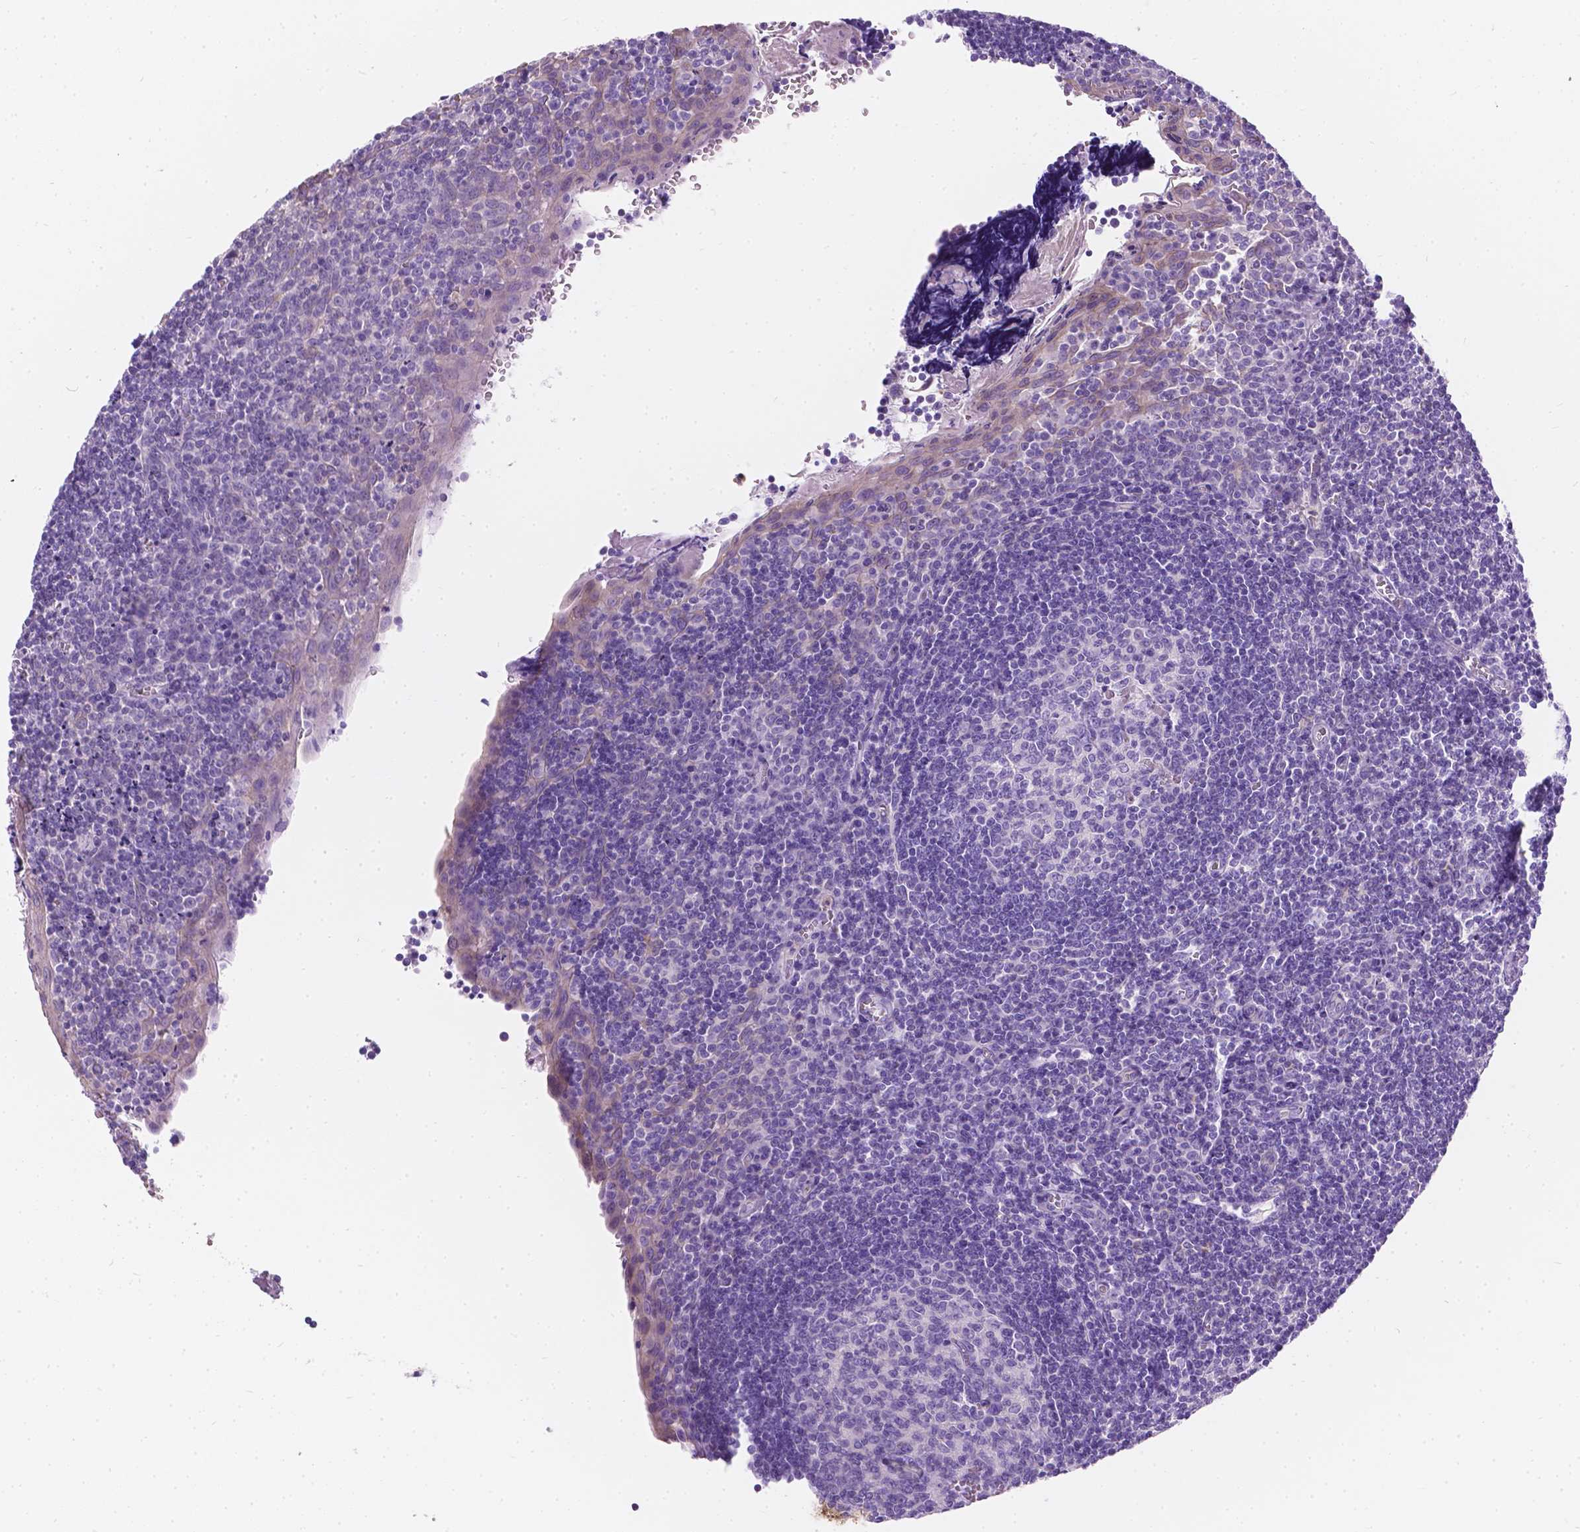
{"staining": {"intensity": "negative", "quantity": "none", "location": "none"}, "tissue": "tonsil", "cell_type": "Germinal center cells", "image_type": "normal", "snomed": [{"axis": "morphology", "description": "Normal tissue, NOS"}, {"axis": "morphology", "description": "Inflammation, NOS"}, {"axis": "topography", "description": "Tonsil"}], "caption": "This is an immunohistochemistry photomicrograph of benign tonsil. There is no expression in germinal center cells.", "gene": "GNAO1", "patient": {"sex": "female", "age": 31}}